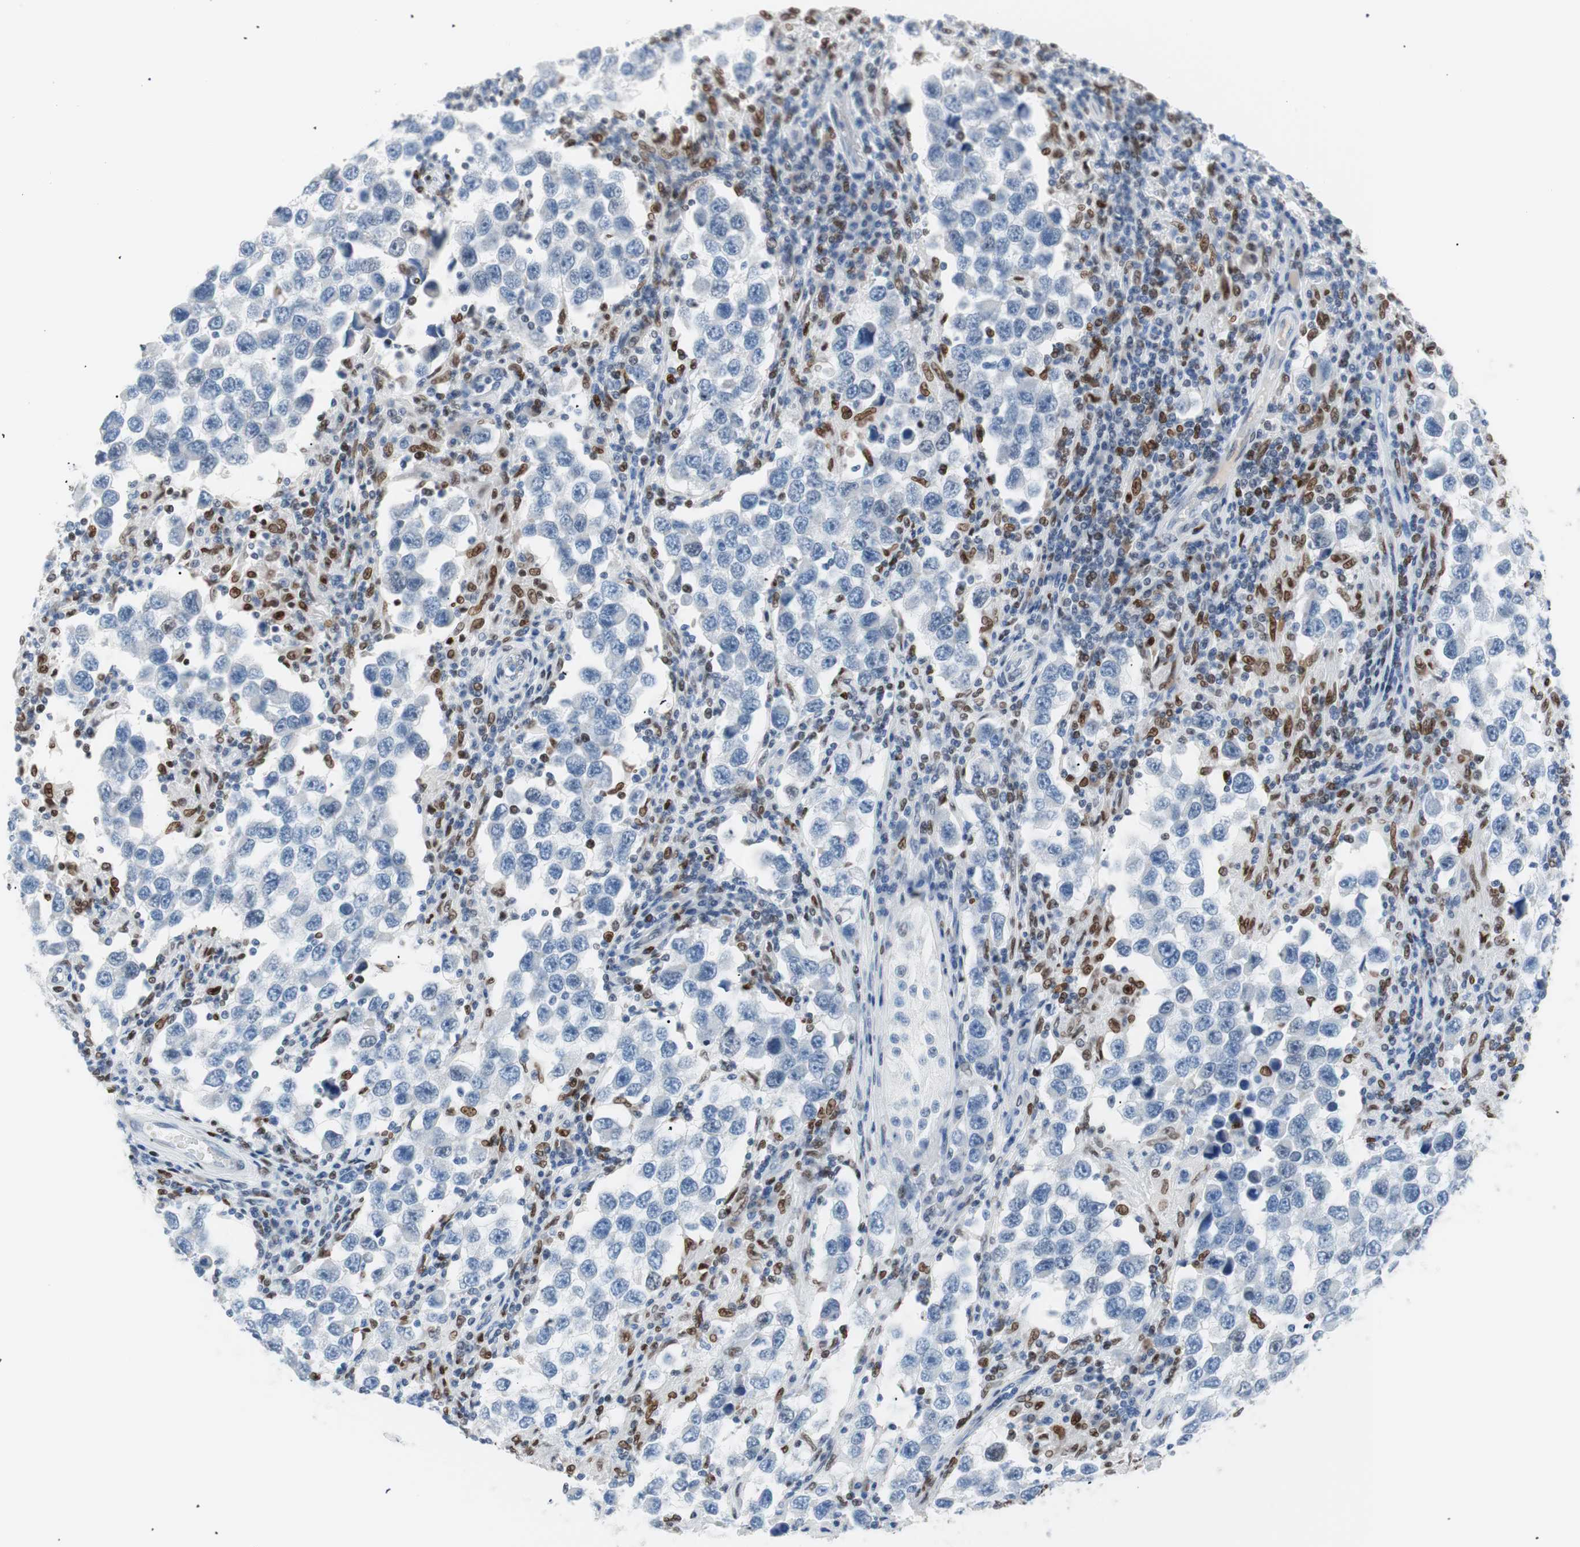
{"staining": {"intensity": "negative", "quantity": "none", "location": "none"}, "tissue": "testis cancer", "cell_type": "Tumor cells", "image_type": "cancer", "snomed": [{"axis": "morphology", "description": "Carcinoma, Embryonal, NOS"}, {"axis": "topography", "description": "Testis"}], "caption": "Immunohistochemistry of human embryonal carcinoma (testis) demonstrates no positivity in tumor cells.", "gene": "CEBPB", "patient": {"sex": "male", "age": 21}}